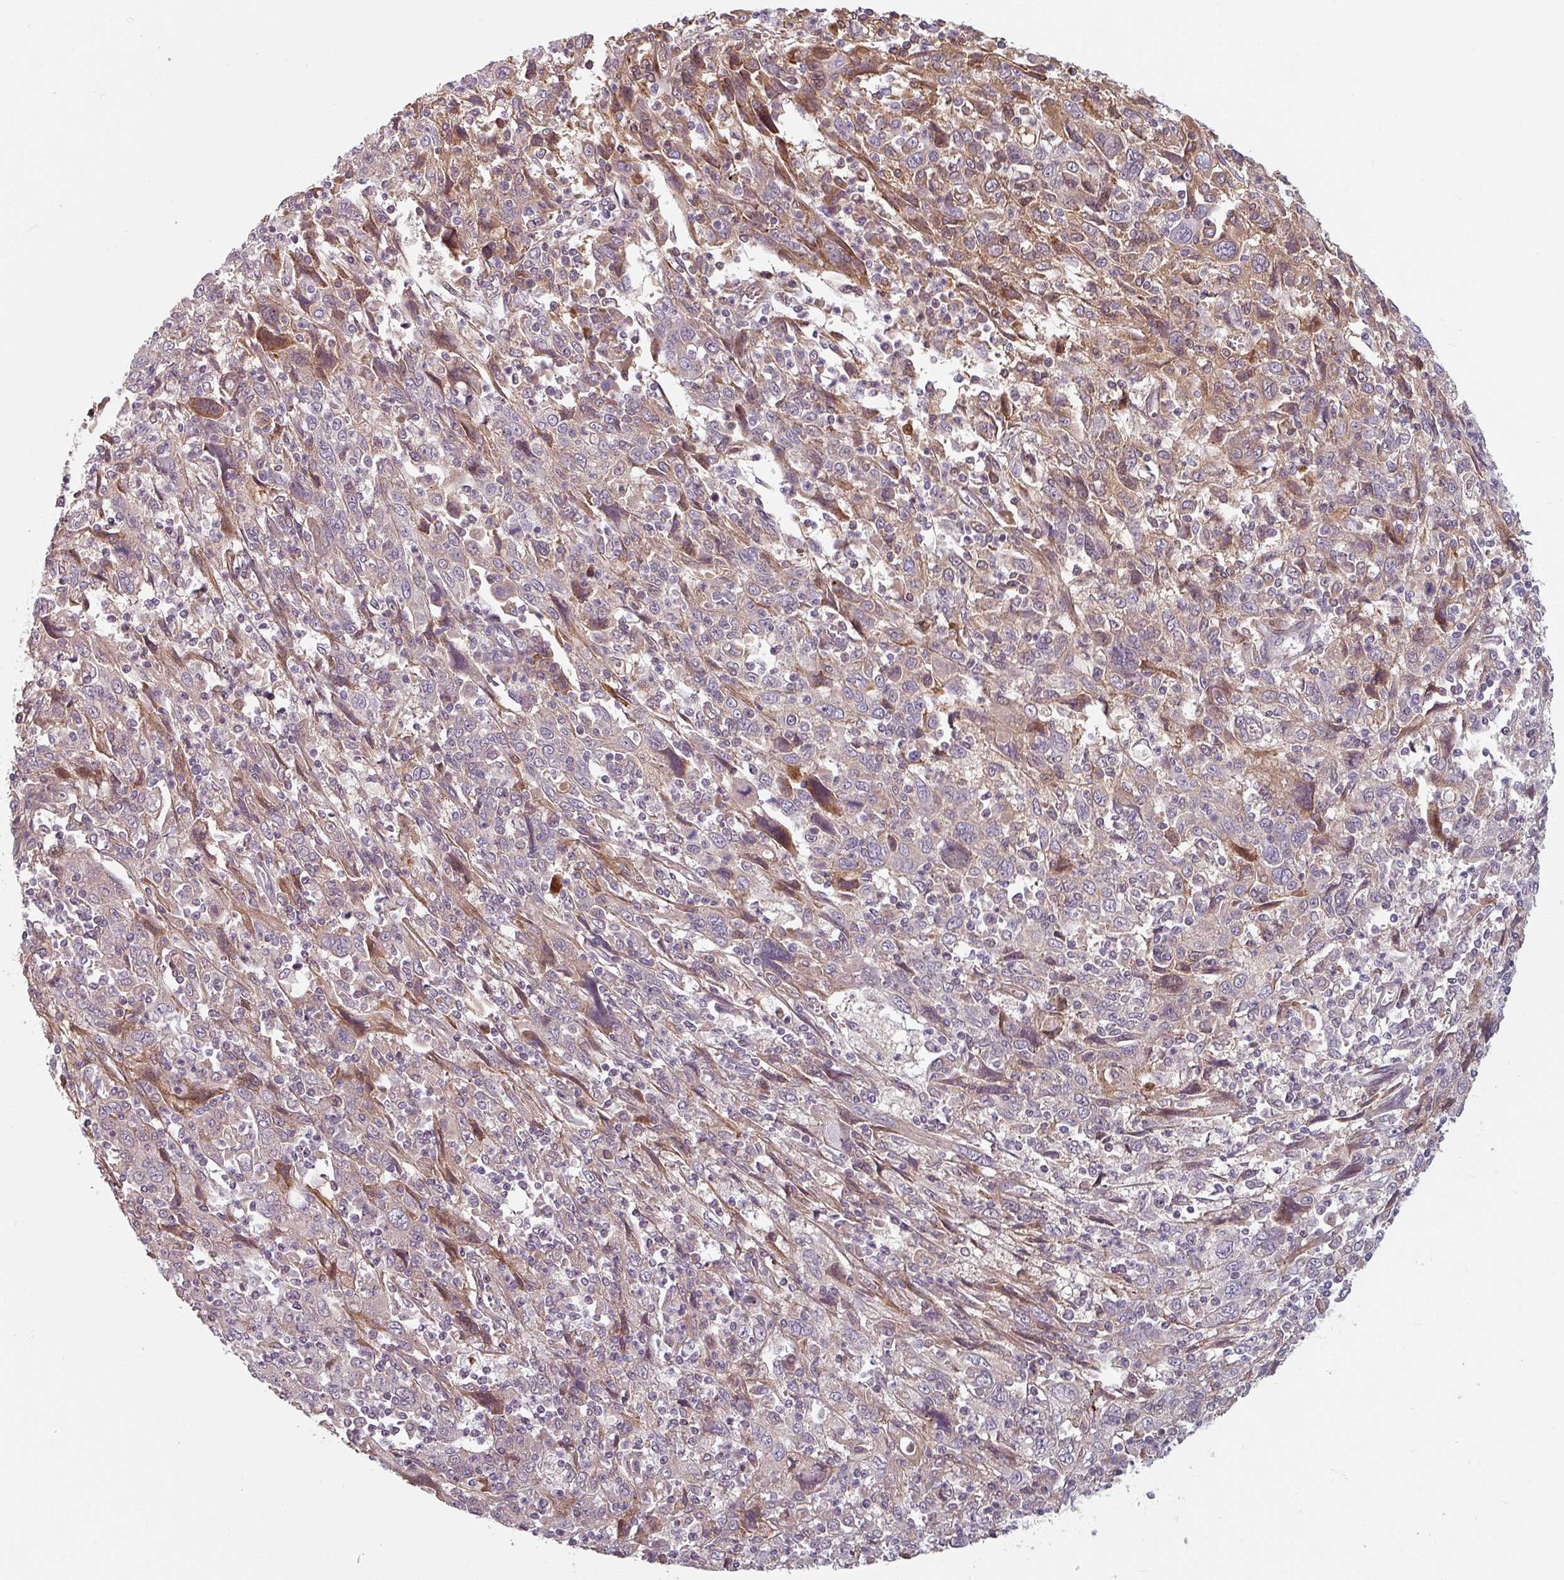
{"staining": {"intensity": "weak", "quantity": "<25%", "location": "cytoplasmic/membranous"}, "tissue": "cervical cancer", "cell_type": "Tumor cells", "image_type": "cancer", "snomed": [{"axis": "morphology", "description": "Squamous cell carcinoma, NOS"}, {"axis": "topography", "description": "Cervix"}], "caption": "Tumor cells show no significant protein staining in cervical cancer.", "gene": "CYB5RL", "patient": {"sex": "female", "age": 46}}